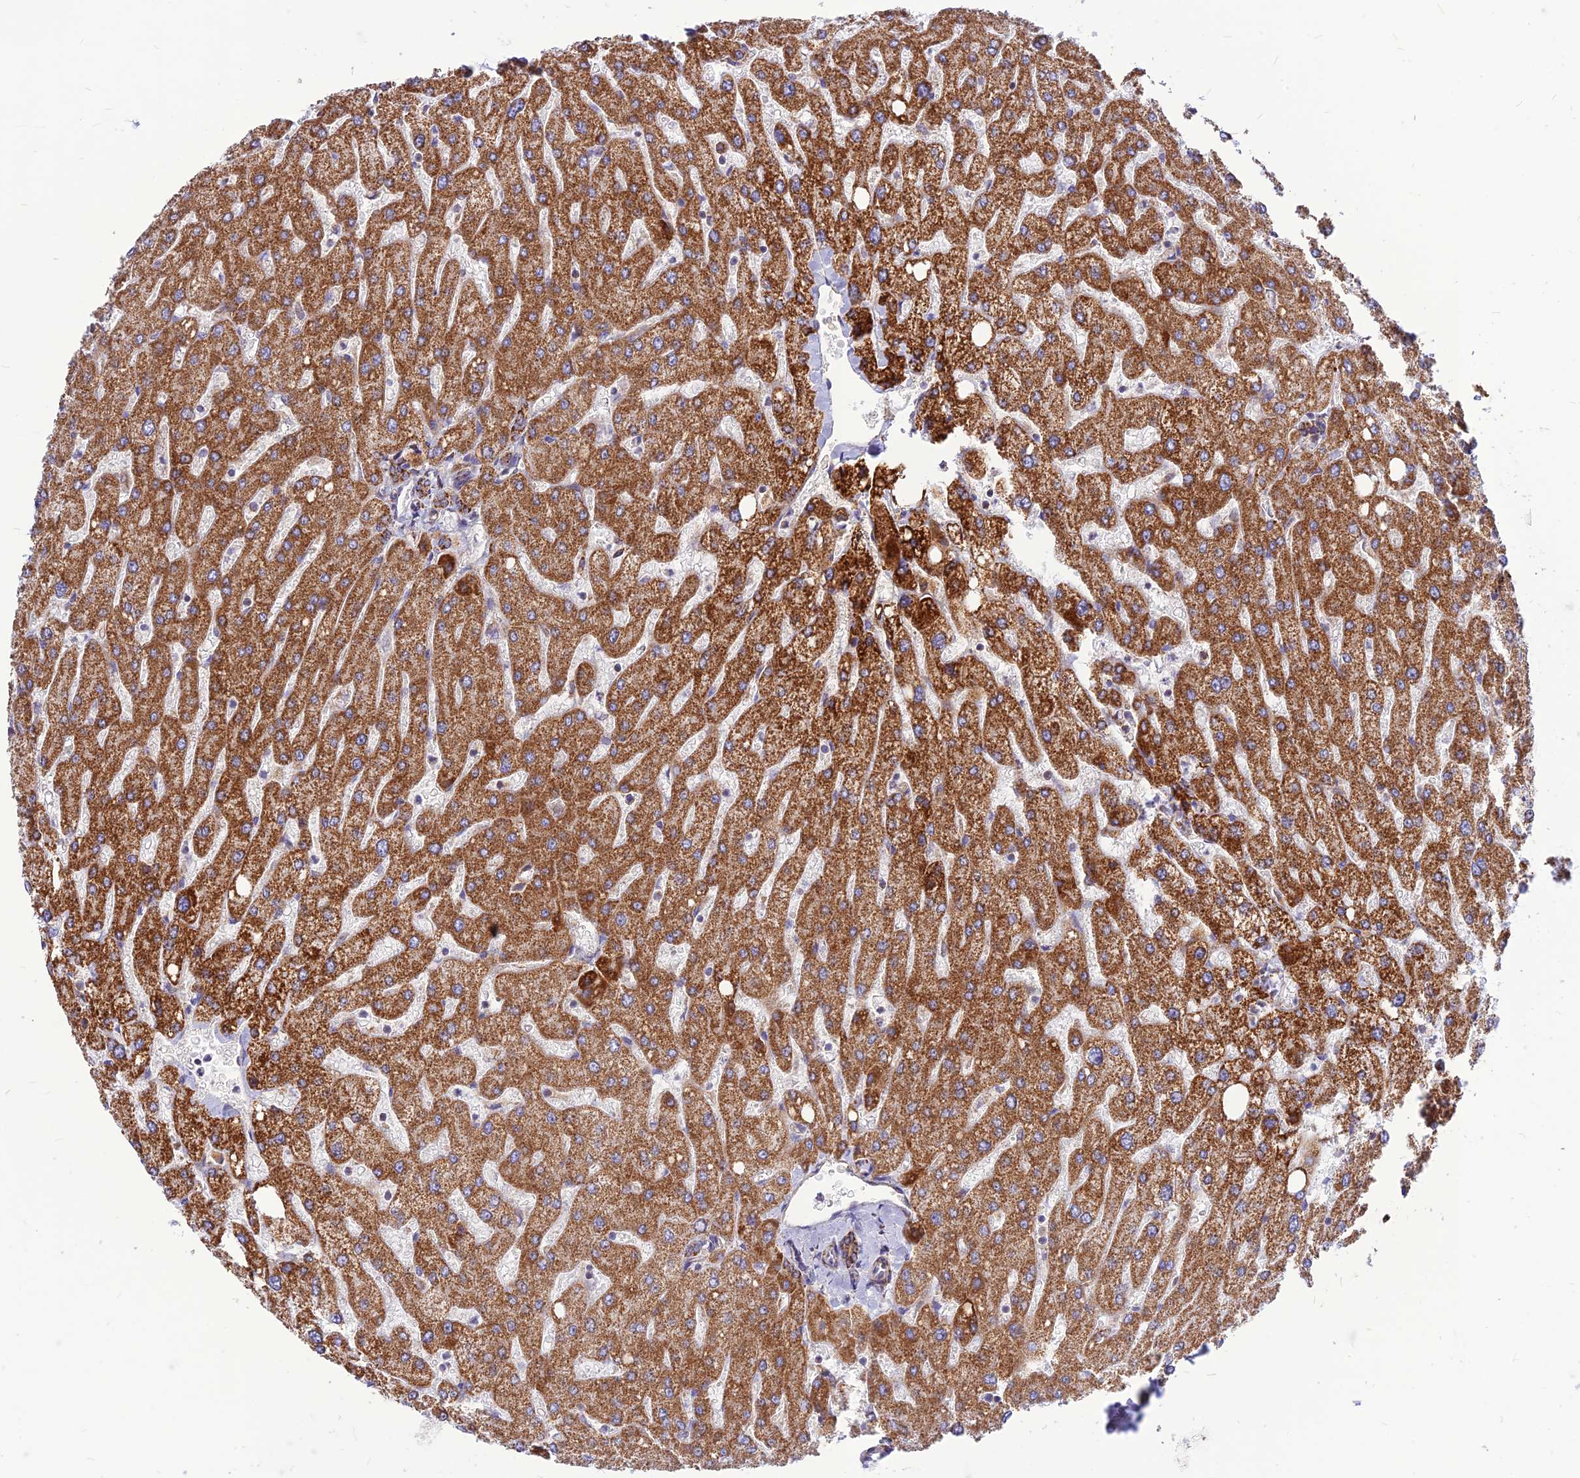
{"staining": {"intensity": "moderate", "quantity": ">75%", "location": "cytoplasmic/membranous"}, "tissue": "liver", "cell_type": "Cholangiocytes", "image_type": "normal", "snomed": [{"axis": "morphology", "description": "Normal tissue, NOS"}, {"axis": "topography", "description": "Liver"}], "caption": "Immunohistochemical staining of normal liver exhibits moderate cytoplasmic/membranous protein positivity in approximately >75% of cholangiocytes.", "gene": "ECI1", "patient": {"sex": "male", "age": 55}}